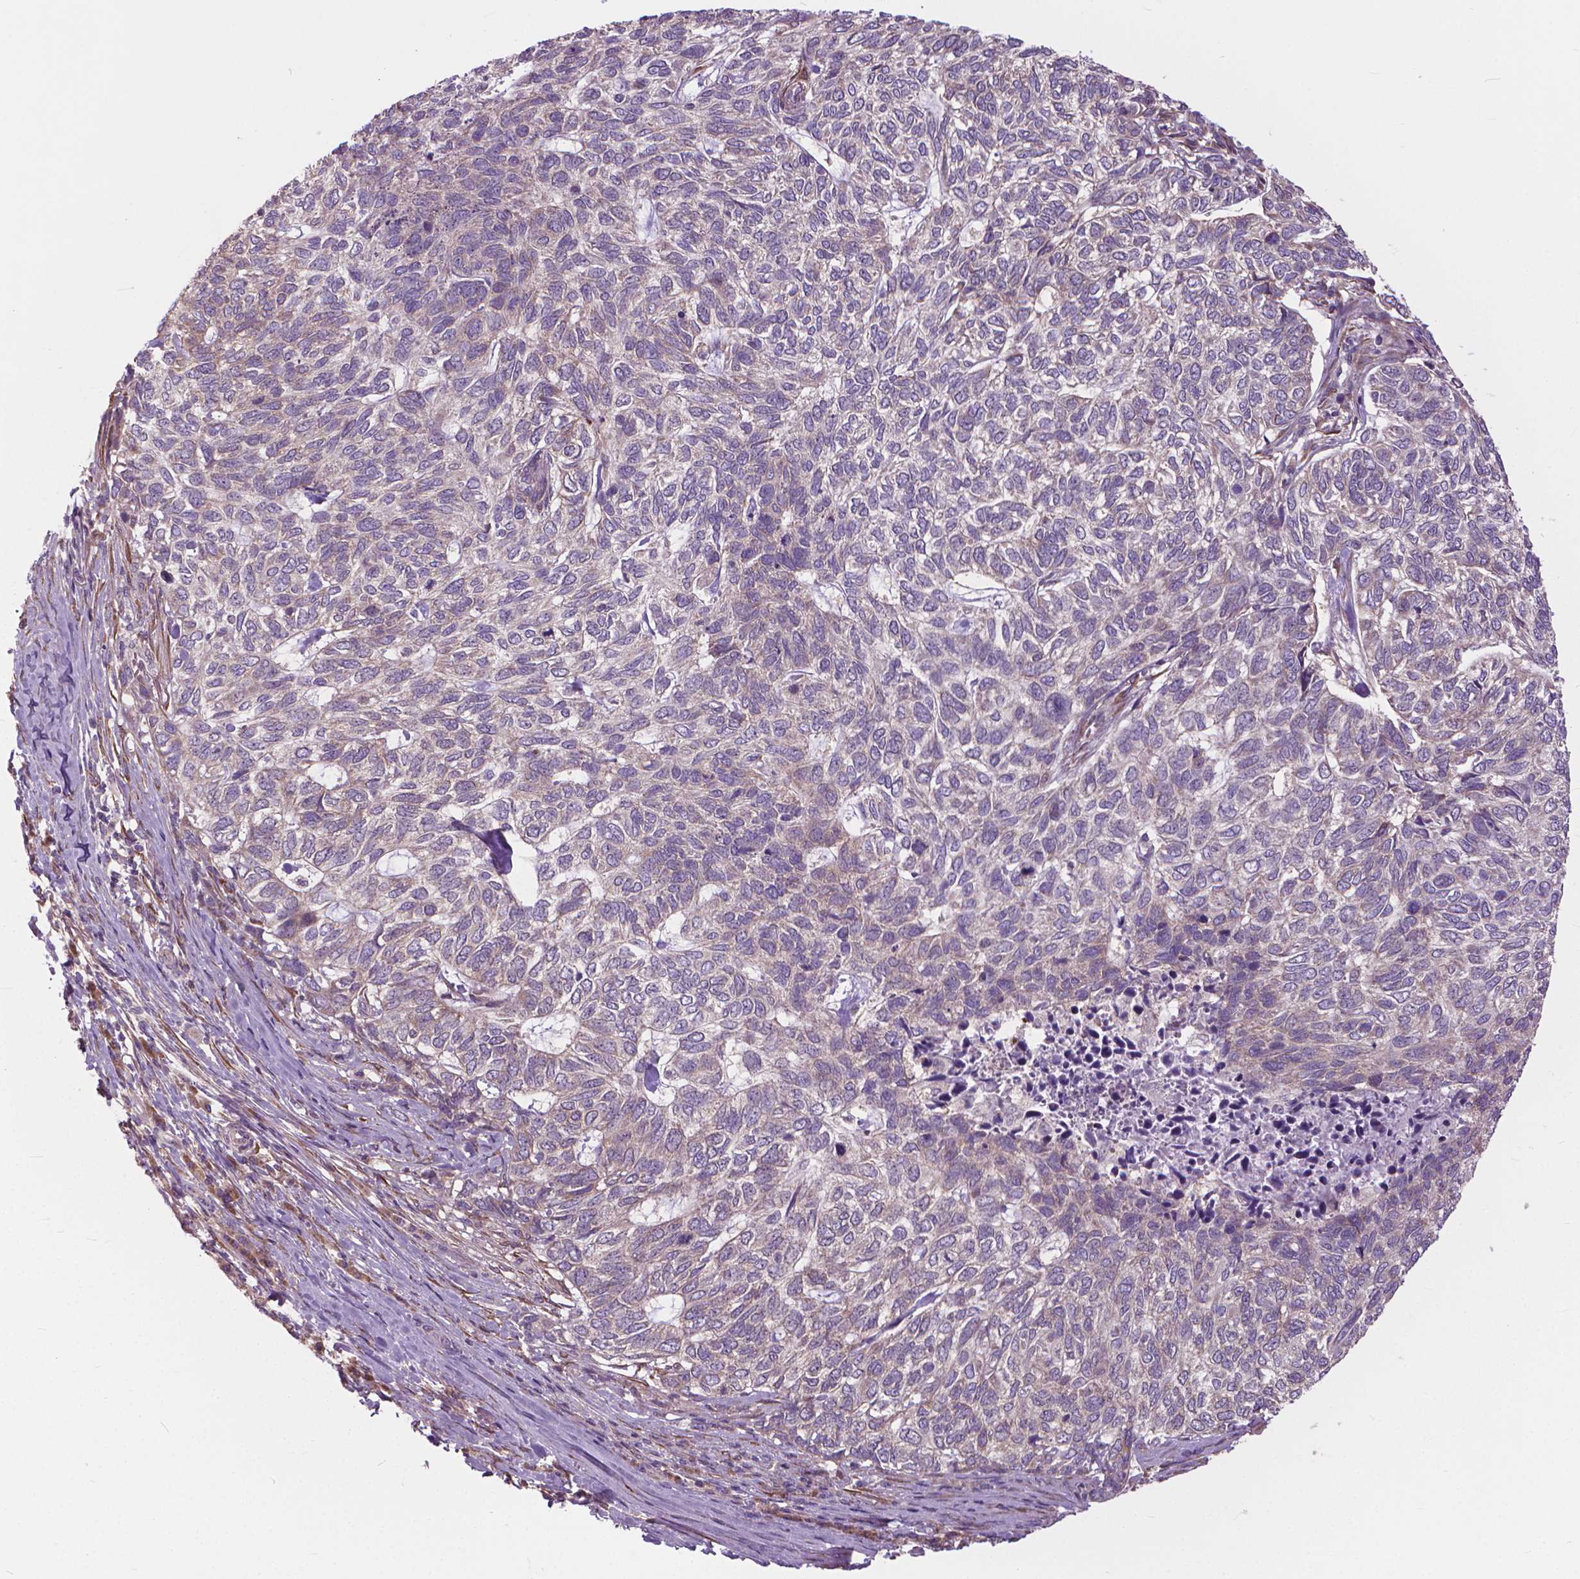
{"staining": {"intensity": "negative", "quantity": "none", "location": "none"}, "tissue": "skin cancer", "cell_type": "Tumor cells", "image_type": "cancer", "snomed": [{"axis": "morphology", "description": "Basal cell carcinoma"}, {"axis": "topography", "description": "Skin"}], "caption": "The photomicrograph demonstrates no significant staining in tumor cells of skin cancer (basal cell carcinoma).", "gene": "NUDT1", "patient": {"sex": "female", "age": 65}}